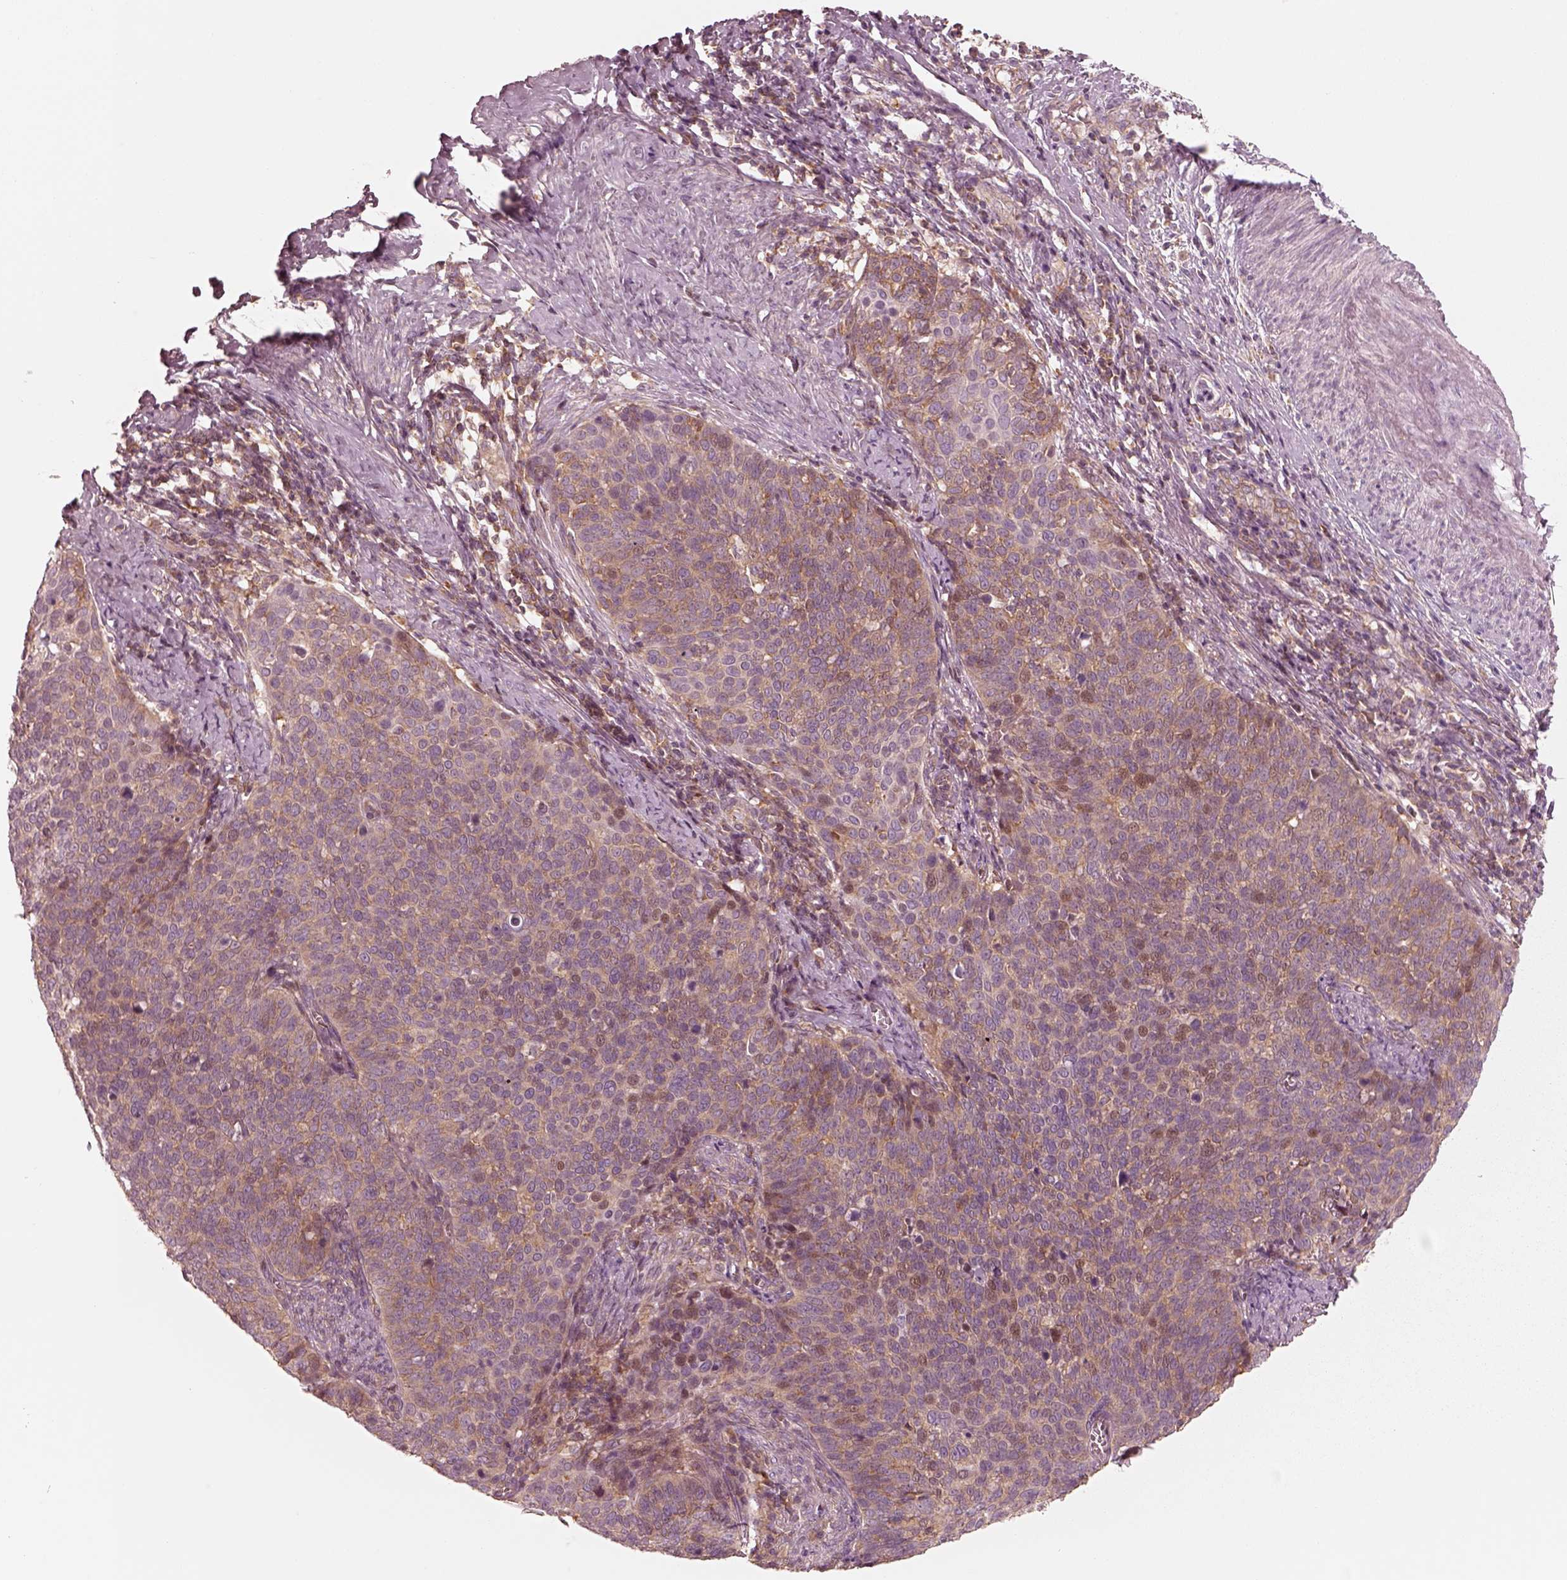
{"staining": {"intensity": "moderate", "quantity": ">75%", "location": "cytoplasmic/membranous"}, "tissue": "cervical cancer", "cell_type": "Tumor cells", "image_type": "cancer", "snomed": [{"axis": "morphology", "description": "Normal tissue, NOS"}, {"axis": "morphology", "description": "Squamous cell carcinoma, NOS"}, {"axis": "topography", "description": "Cervix"}], "caption": "This micrograph reveals immunohistochemistry staining of human cervical cancer, with medium moderate cytoplasmic/membranous positivity in approximately >75% of tumor cells.", "gene": "CNOT2", "patient": {"sex": "female", "age": 39}}